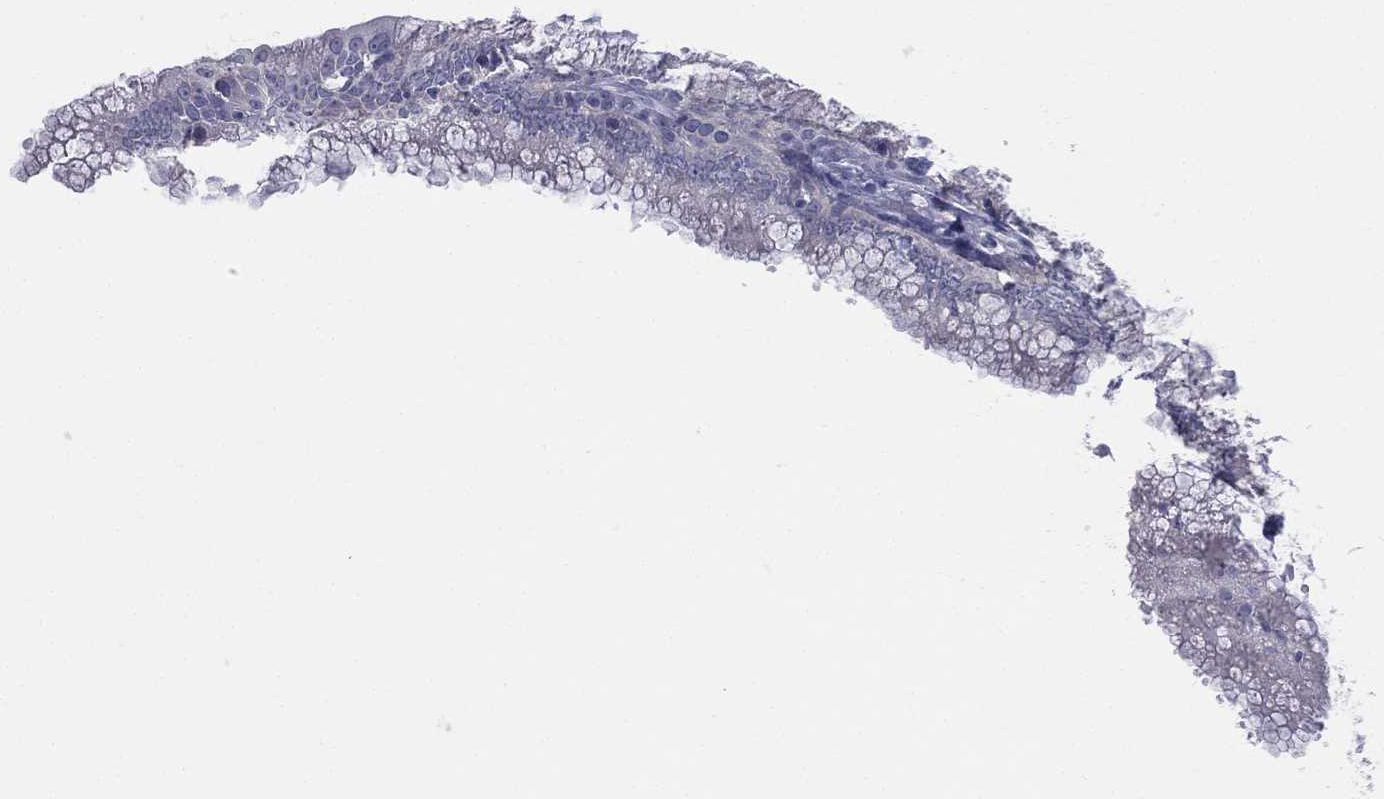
{"staining": {"intensity": "negative", "quantity": "none", "location": "none"}, "tissue": "cervical cancer", "cell_type": "Tumor cells", "image_type": "cancer", "snomed": [{"axis": "morphology", "description": "Squamous cell carcinoma, NOS"}, {"axis": "topography", "description": "Cervix"}], "caption": "This photomicrograph is of cervical cancer (squamous cell carcinoma) stained with IHC to label a protein in brown with the nuclei are counter-stained blue. There is no positivity in tumor cells. (DAB (3,3'-diaminobenzidine) immunohistochemistry (IHC) with hematoxylin counter stain).", "gene": "STK31", "patient": {"sex": "female", "age": 63}}